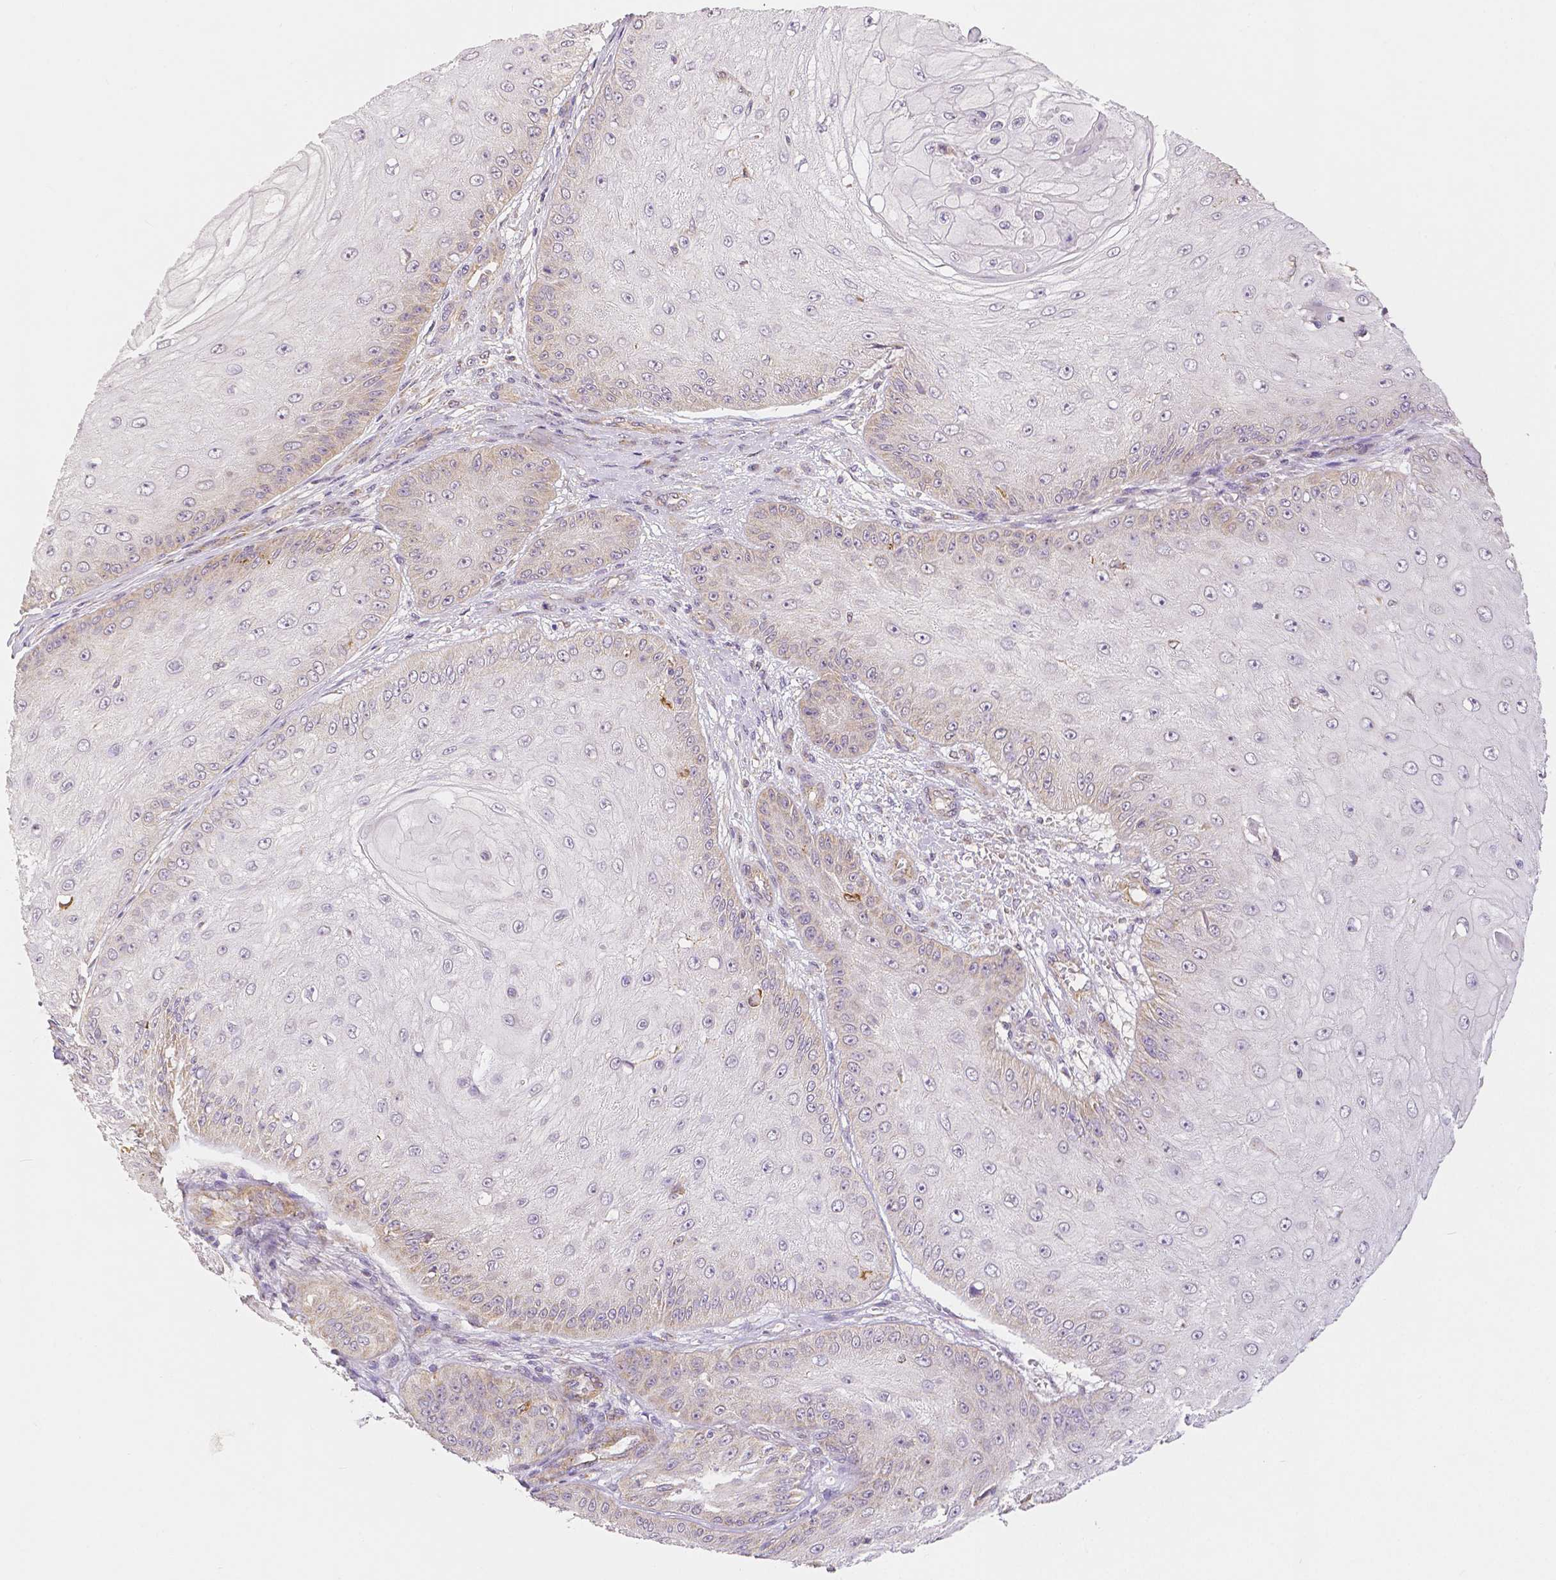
{"staining": {"intensity": "moderate", "quantity": "<25%", "location": "cytoplasmic/membranous"}, "tissue": "skin cancer", "cell_type": "Tumor cells", "image_type": "cancer", "snomed": [{"axis": "morphology", "description": "Squamous cell carcinoma, NOS"}, {"axis": "topography", "description": "Skin"}], "caption": "This histopathology image exhibits squamous cell carcinoma (skin) stained with immunohistochemistry to label a protein in brown. The cytoplasmic/membranous of tumor cells show moderate positivity for the protein. Nuclei are counter-stained blue.", "gene": "RHOT1", "patient": {"sex": "male", "age": 70}}